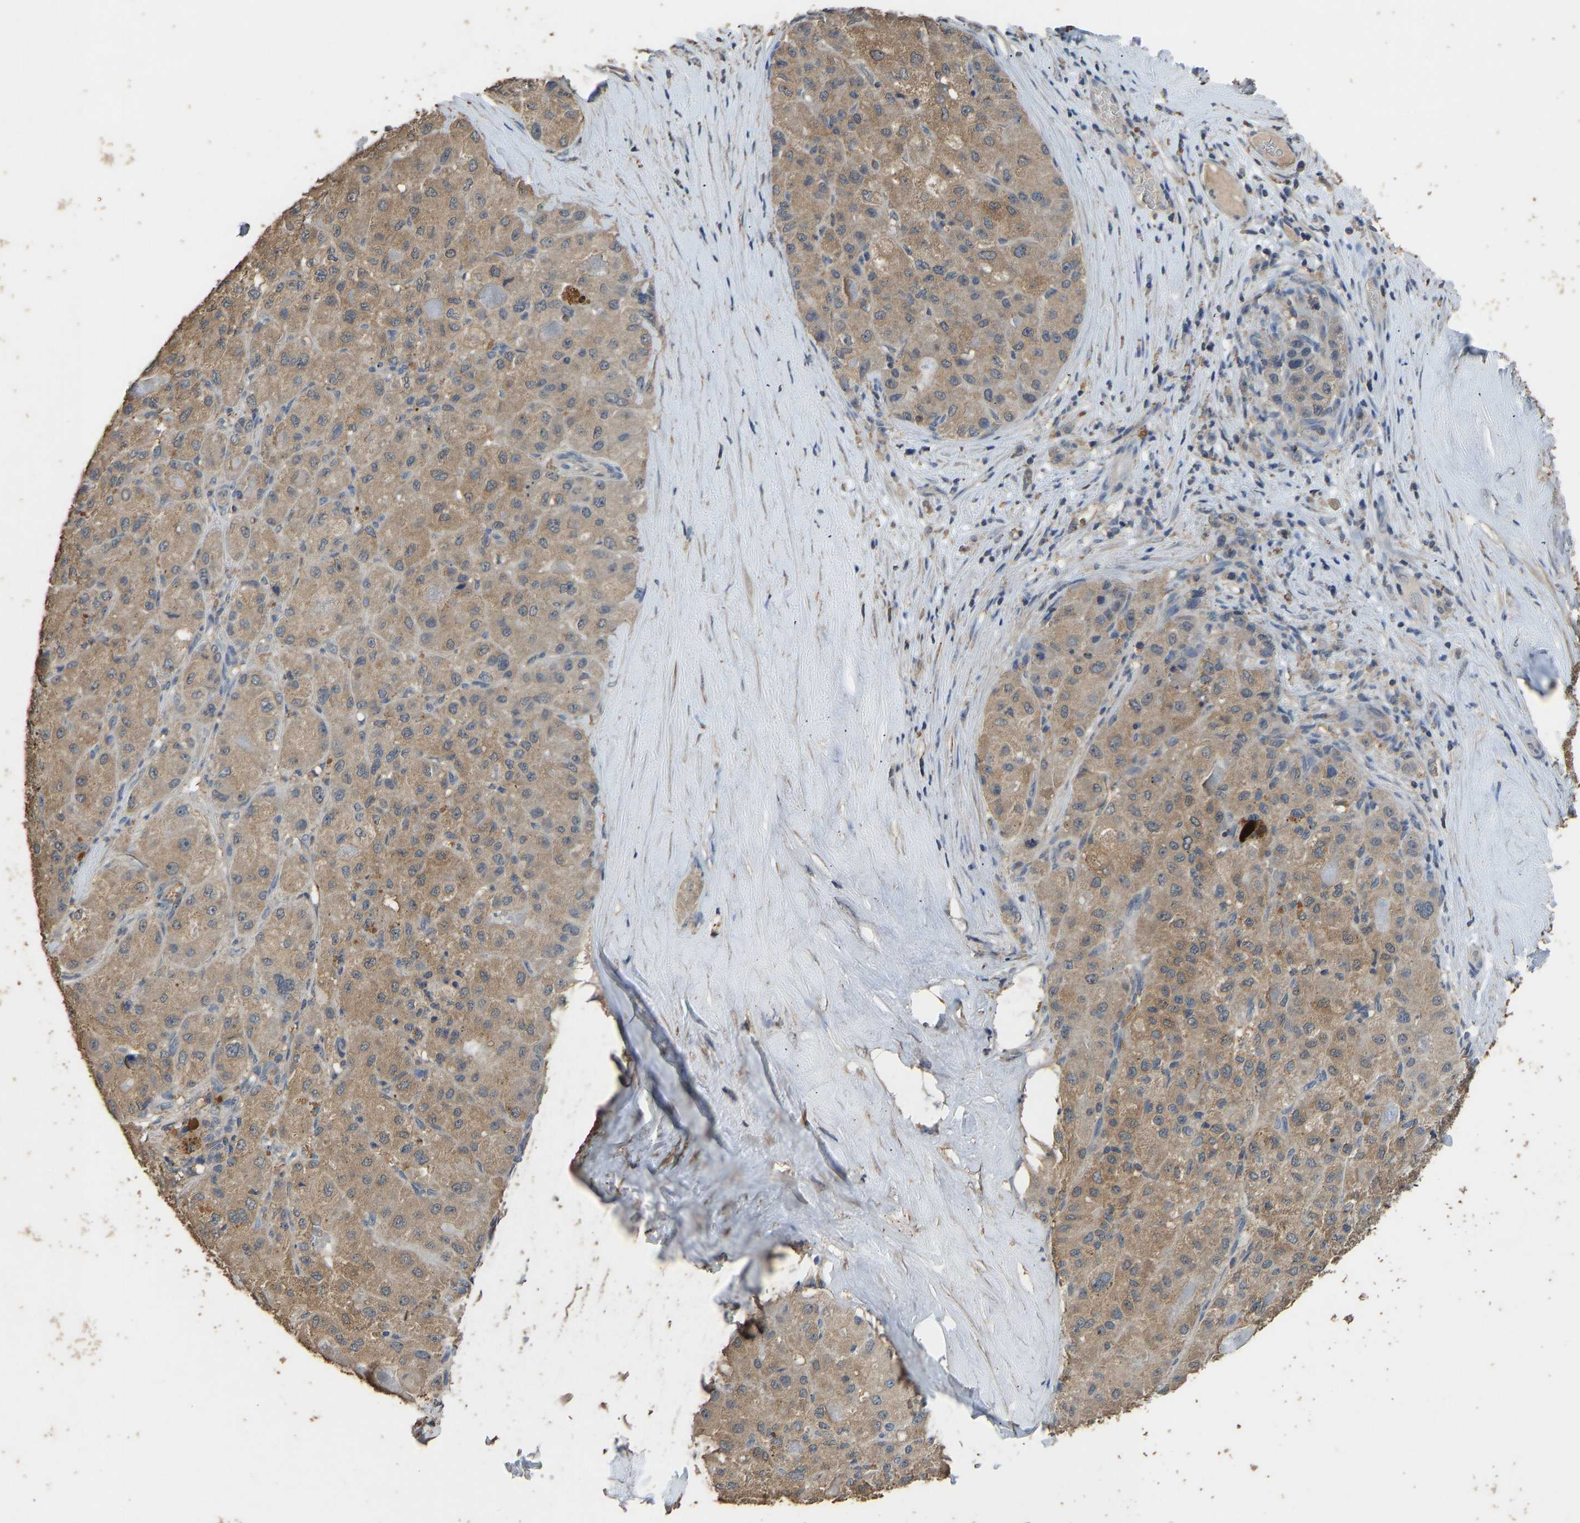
{"staining": {"intensity": "moderate", "quantity": ">75%", "location": "cytoplasmic/membranous"}, "tissue": "liver cancer", "cell_type": "Tumor cells", "image_type": "cancer", "snomed": [{"axis": "morphology", "description": "Carcinoma, Hepatocellular, NOS"}, {"axis": "topography", "description": "Liver"}], "caption": "About >75% of tumor cells in human liver cancer (hepatocellular carcinoma) display moderate cytoplasmic/membranous protein positivity as visualized by brown immunohistochemical staining.", "gene": "CIDEC", "patient": {"sex": "male", "age": 80}}